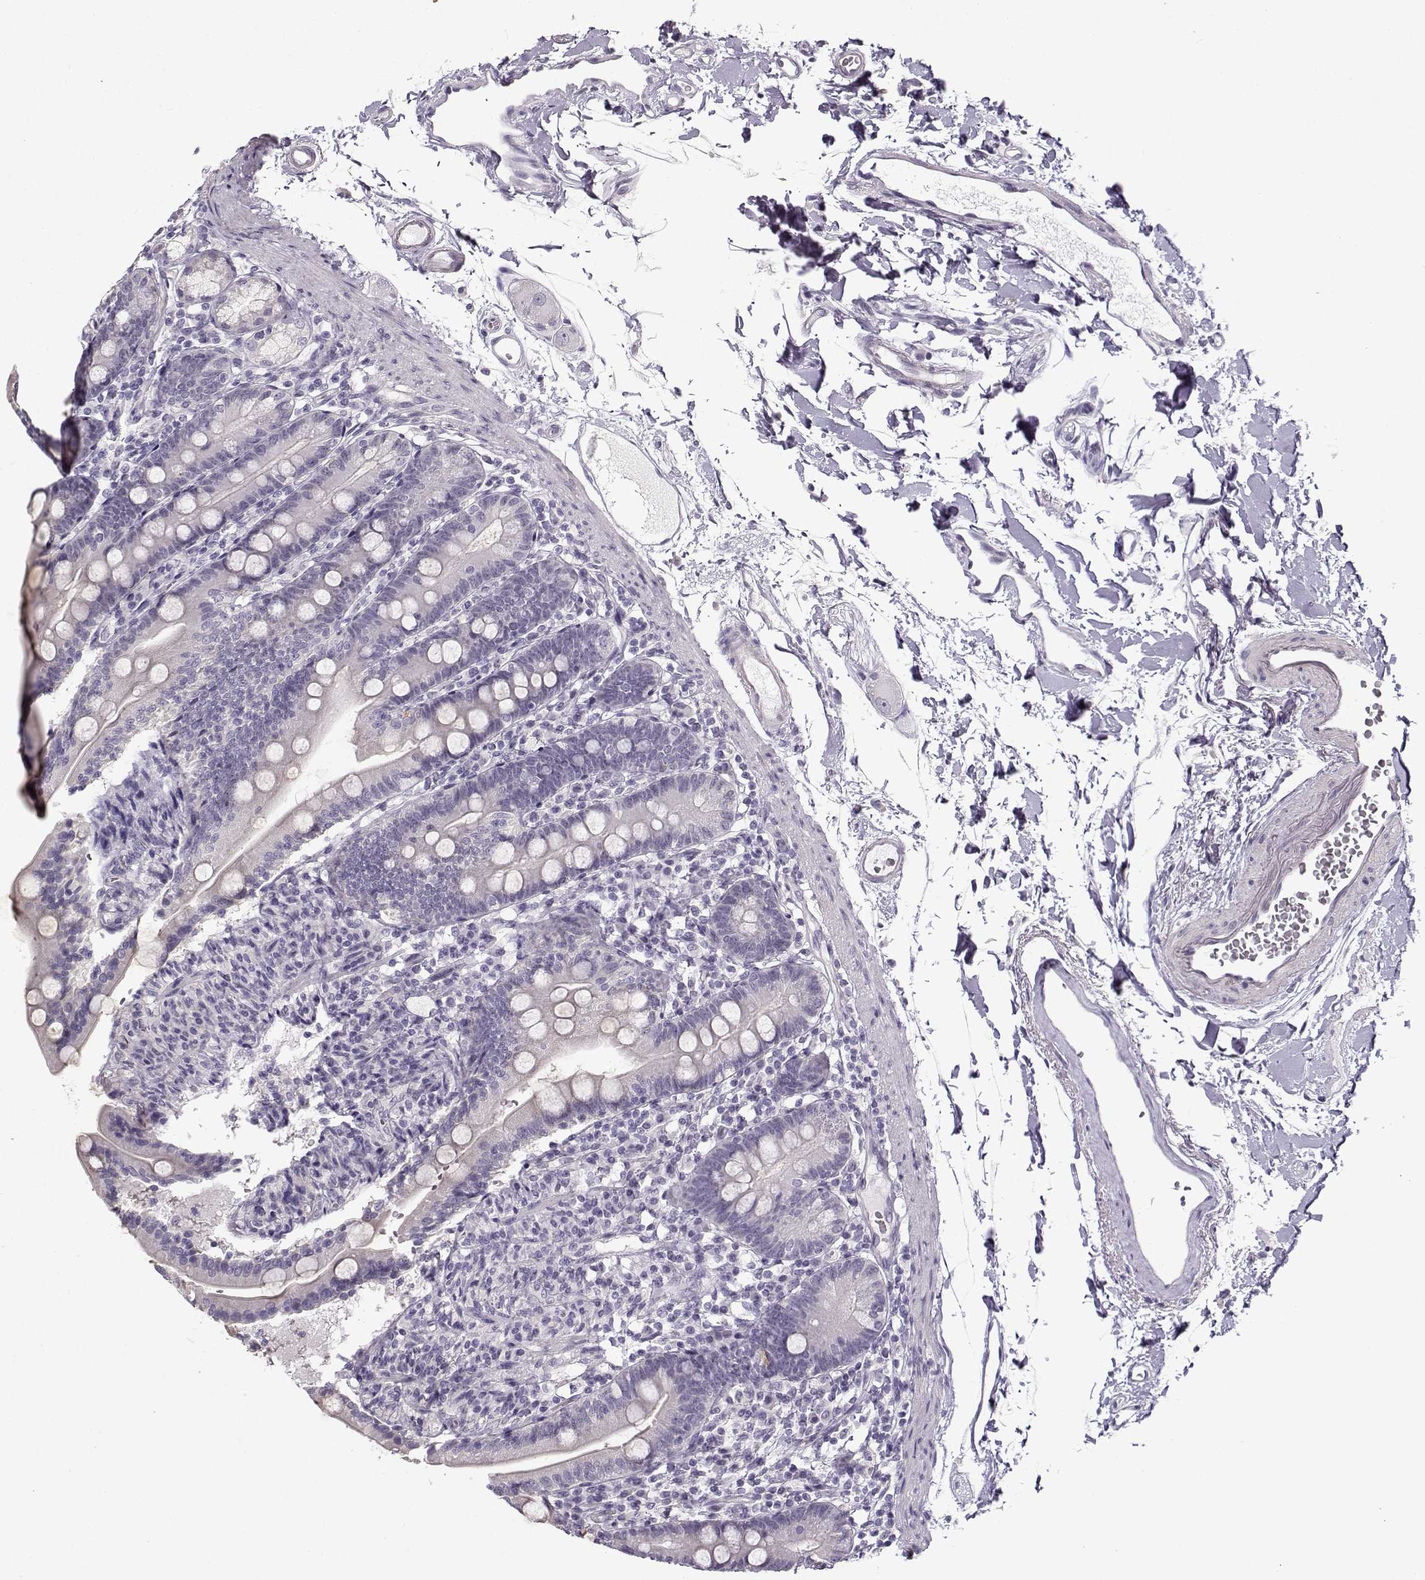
{"staining": {"intensity": "negative", "quantity": "none", "location": "none"}, "tissue": "duodenum", "cell_type": "Glandular cells", "image_type": "normal", "snomed": [{"axis": "morphology", "description": "Normal tissue, NOS"}, {"axis": "topography", "description": "Duodenum"}], "caption": "Immunohistochemistry (IHC) of unremarkable human duodenum reveals no positivity in glandular cells.", "gene": "TEX55", "patient": {"sex": "female", "age": 67}}